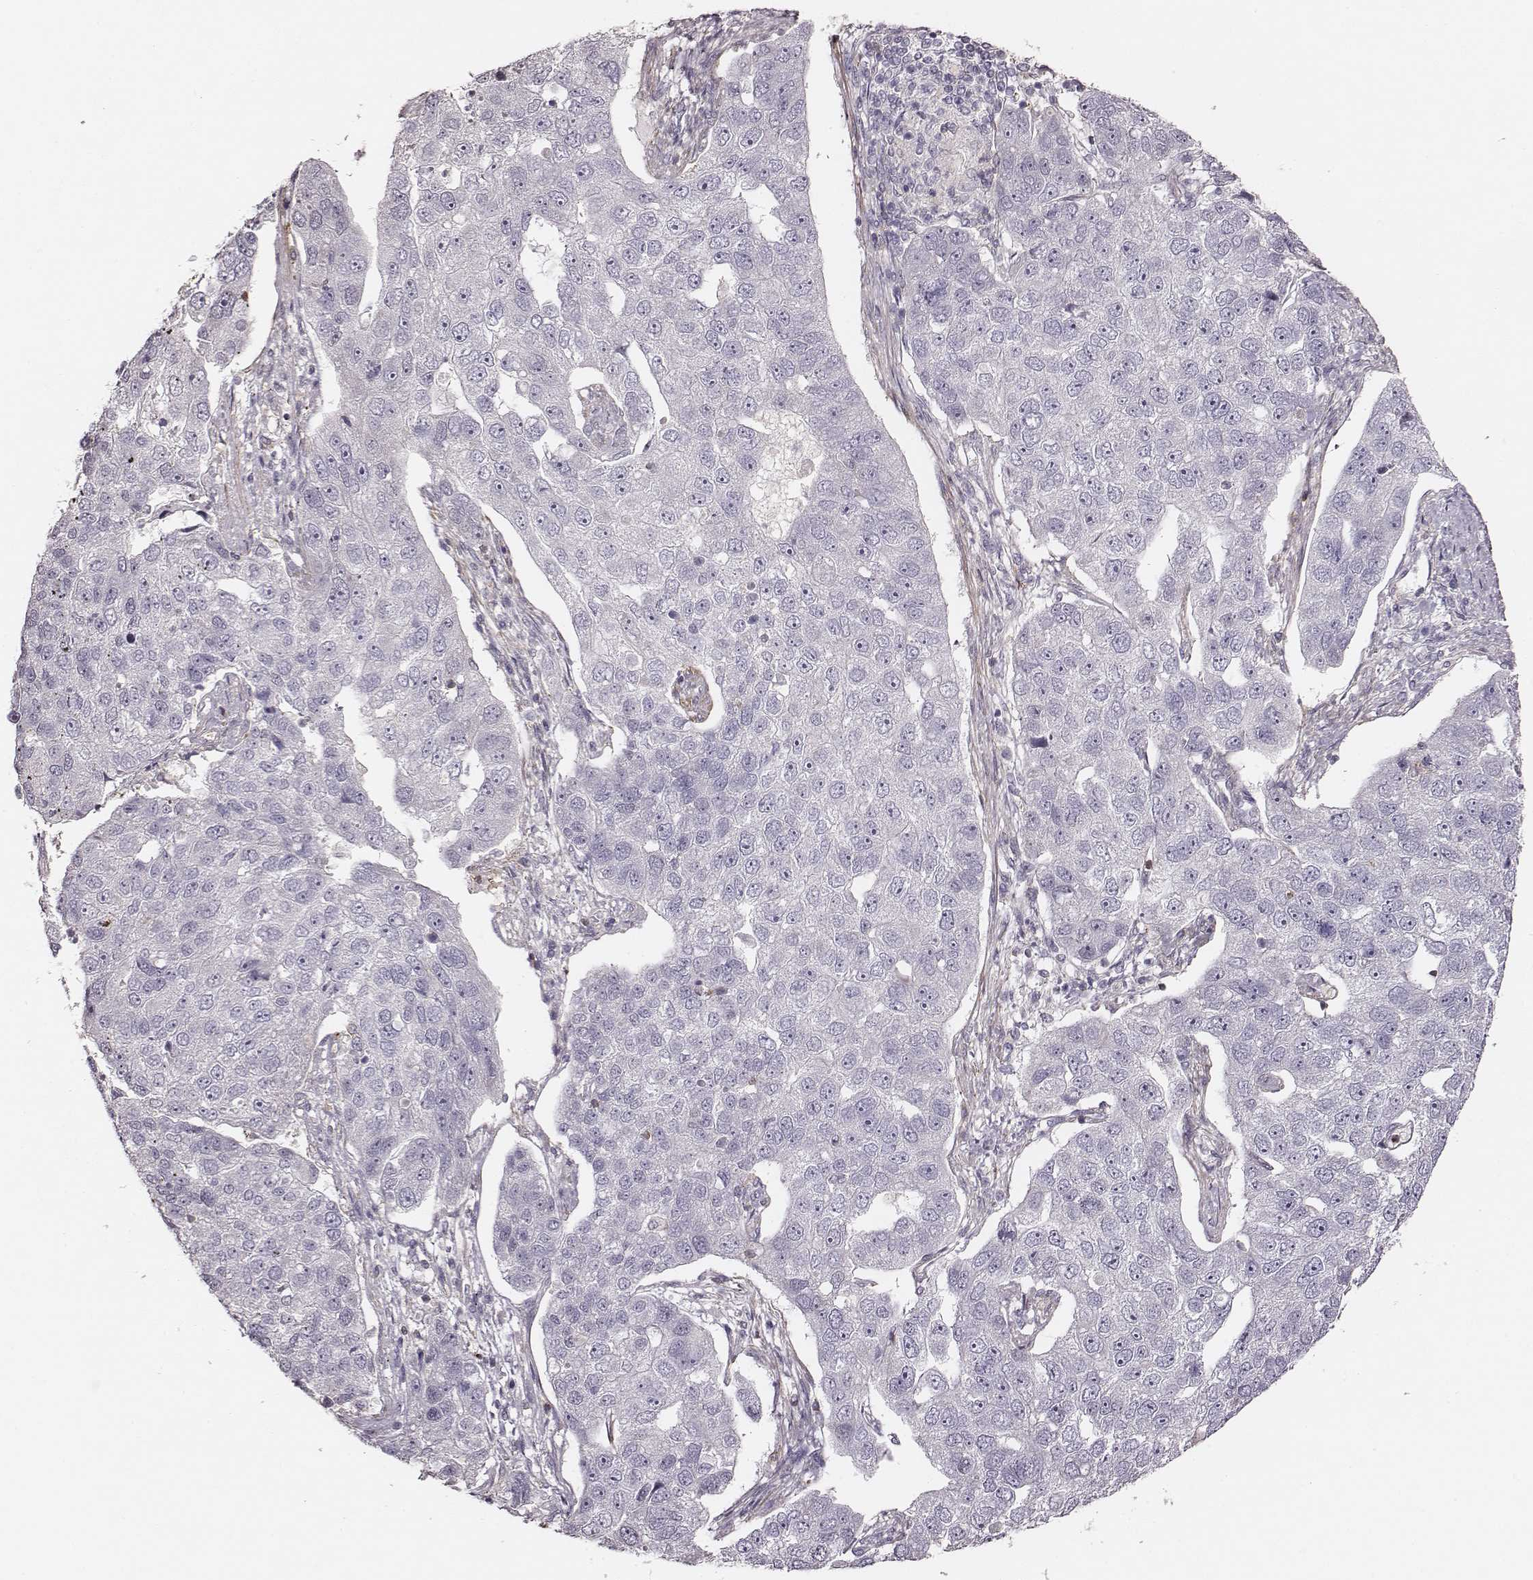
{"staining": {"intensity": "negative", "quantity": "none", "location": "none"}, "tissue": "pancreatic cancer", "cell_type": "Tumor cells", "image_type": "cancer", "snomed": [{"axis": "morphology", "description": "Adenocarcinoma, NOS"}, {"axis": "topography", "description": "Pancreas"}], "caption": "High power microscopy image of an immunohistochemistry (IHC) photomicrograph of pancreatic cancer, revealing no significant staining in tumor cells.", "gene": "ZYX", "patient": {"sex": "female", "age": 61}}